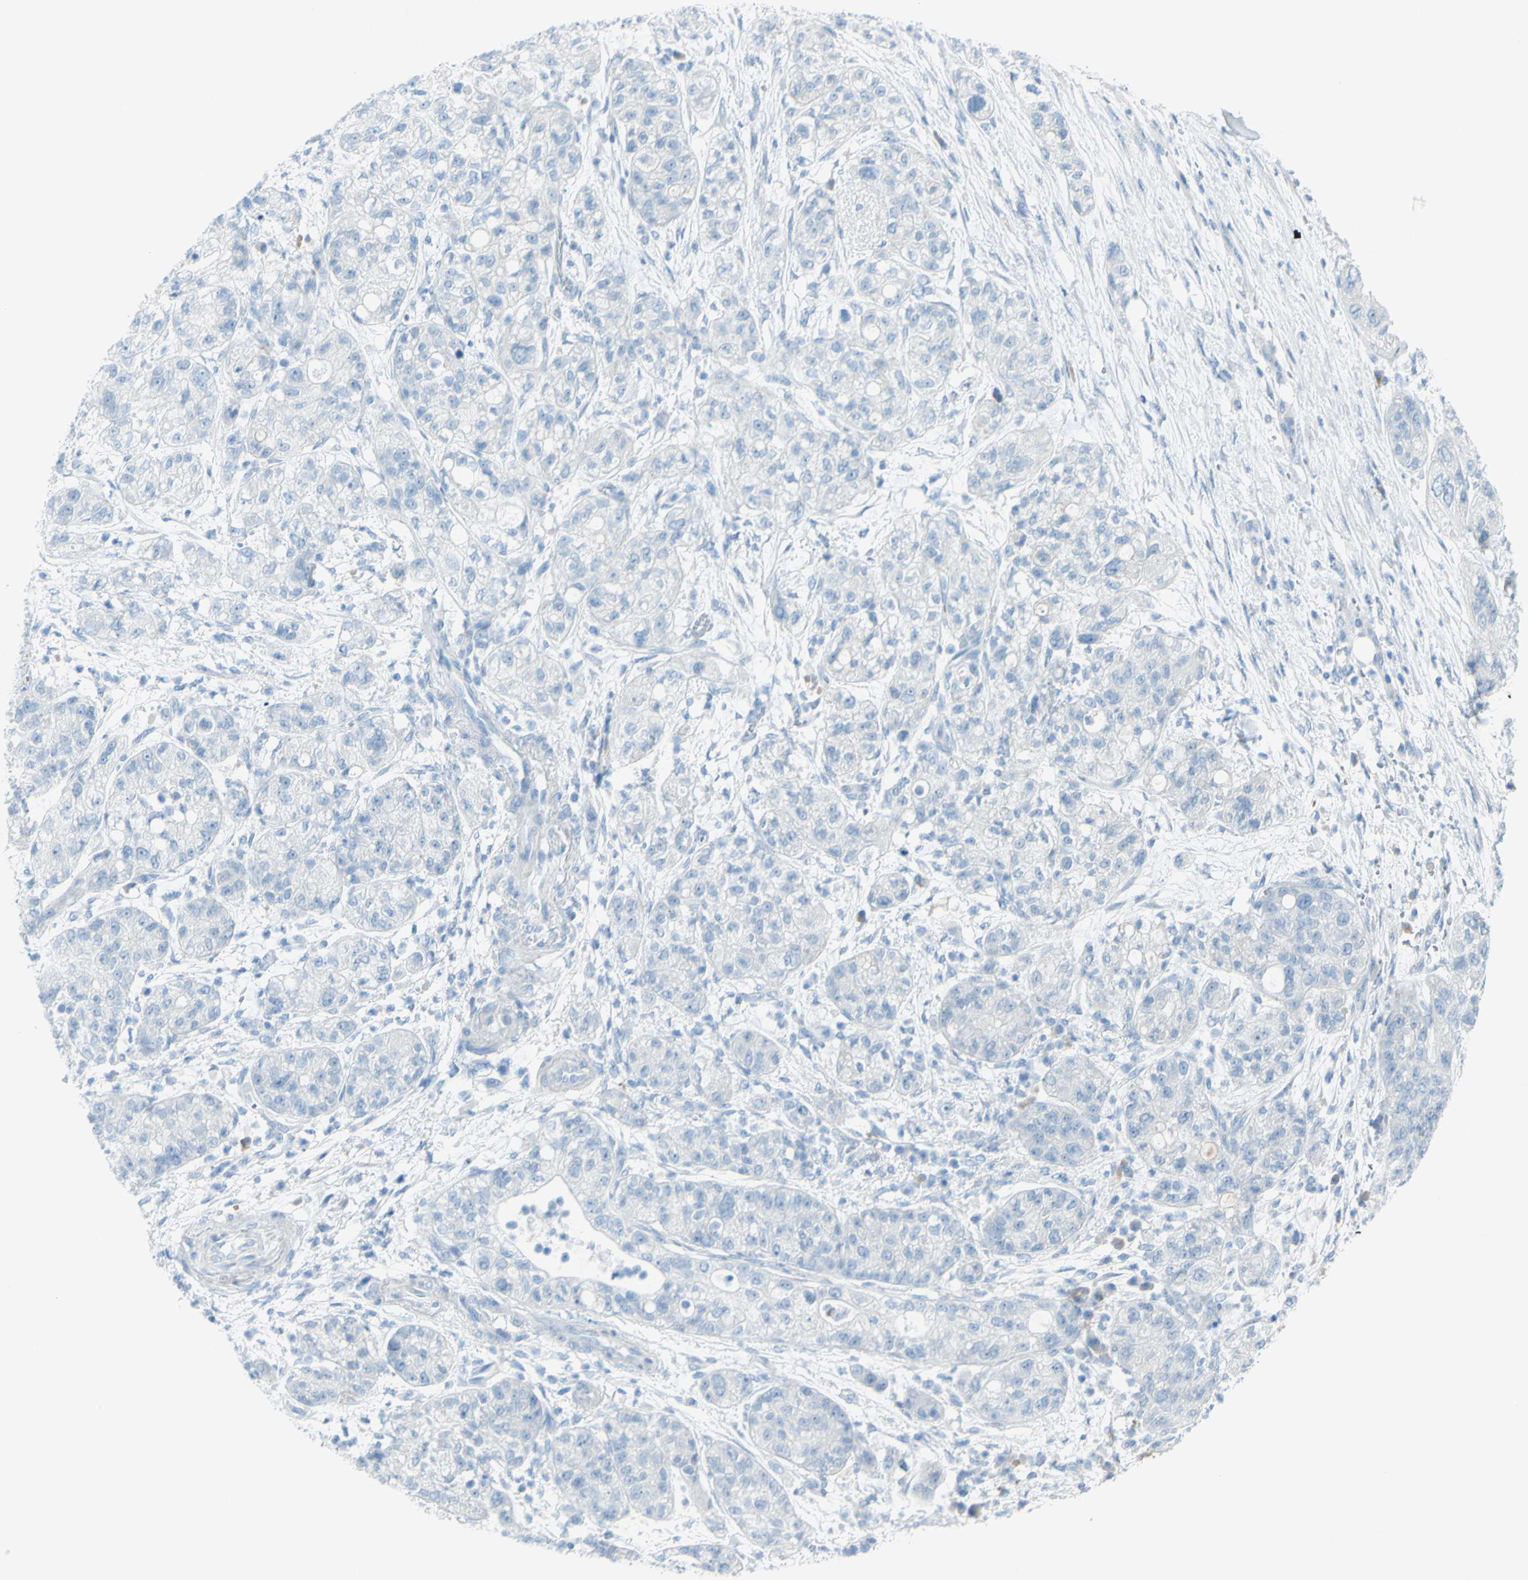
{"staining": {"intensity": "negative", "quantity": "none", "location": "none"}, "tissue": "pancreatic cancer", "cell_type": "Tumor cells", "image_type": "cancer", "snomed": [{"axis": "morphology", "description": "Adenocarcinoma, NOS"}, {"axis": "topography", "description": "Pancreas"}], "caption": "The immunohistochemistry (IHC) histopathology image has no significant staining in tumor cells of adenocarcinoma (pancreatic) tissue.", "gene": "TFPI2", "patient": {"sex": "female", "age": 78}}